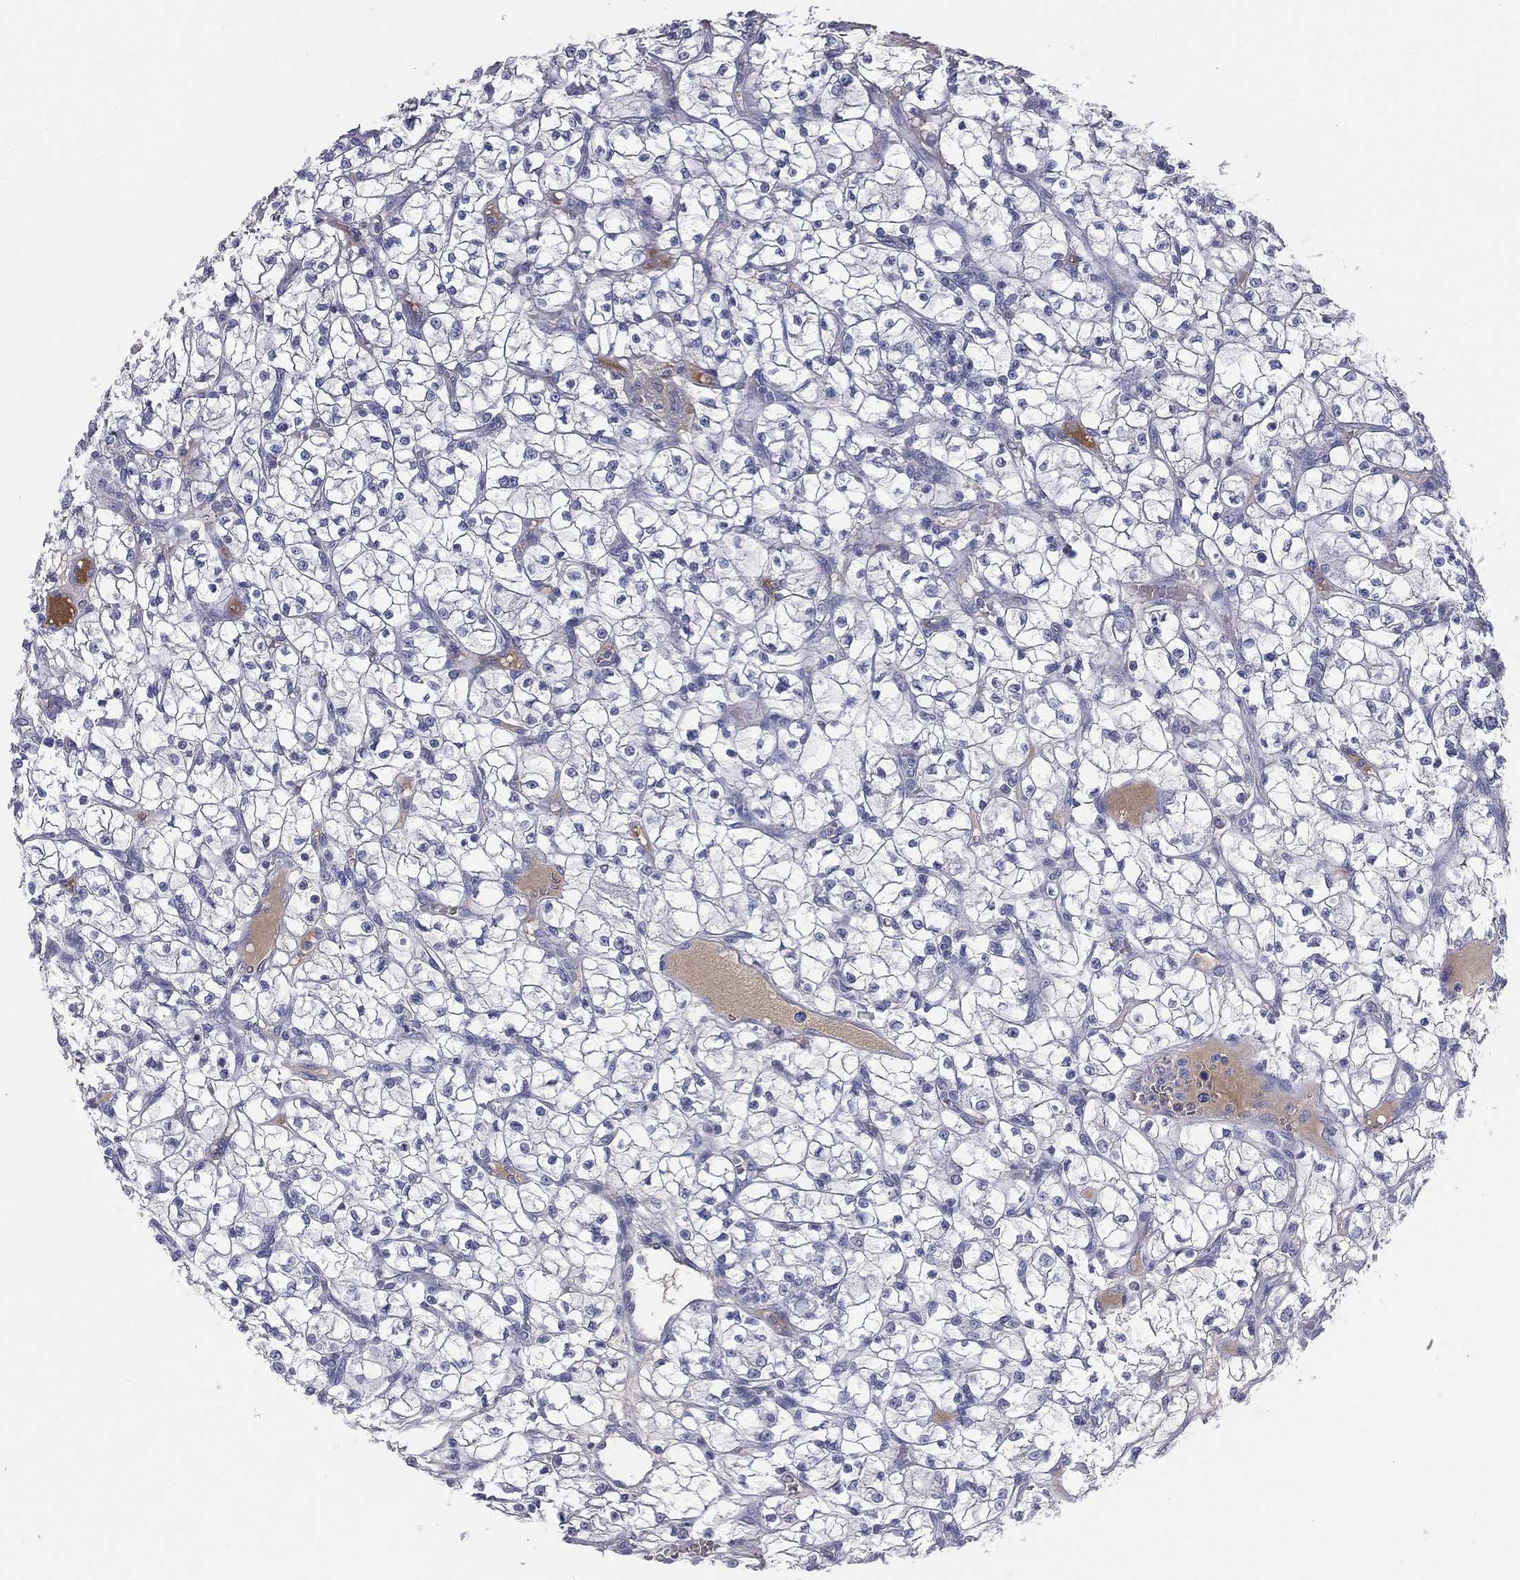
{"staining": {"intensity": "negative", "quantity": "none", "location": "none"}, "tissue": "renal cancer", "cell_type": "Tumor cells", "image_type": "cancer", "snomed": [{"axis": "morphology", "description": "Adenocarcinoma, NOS"}, {"axis": "topography", "description": "Kidney"}], "caption": "Tumor cells are negative for protein expression in human renal adenocarcinoma. The staining is performed using DAB (3,3'-diaminobenzidine) brown chromogen with nuclei counter-stained in using hematoxylin.", "gene": "HP", "patient": {"sex": "female", "age": 64}}